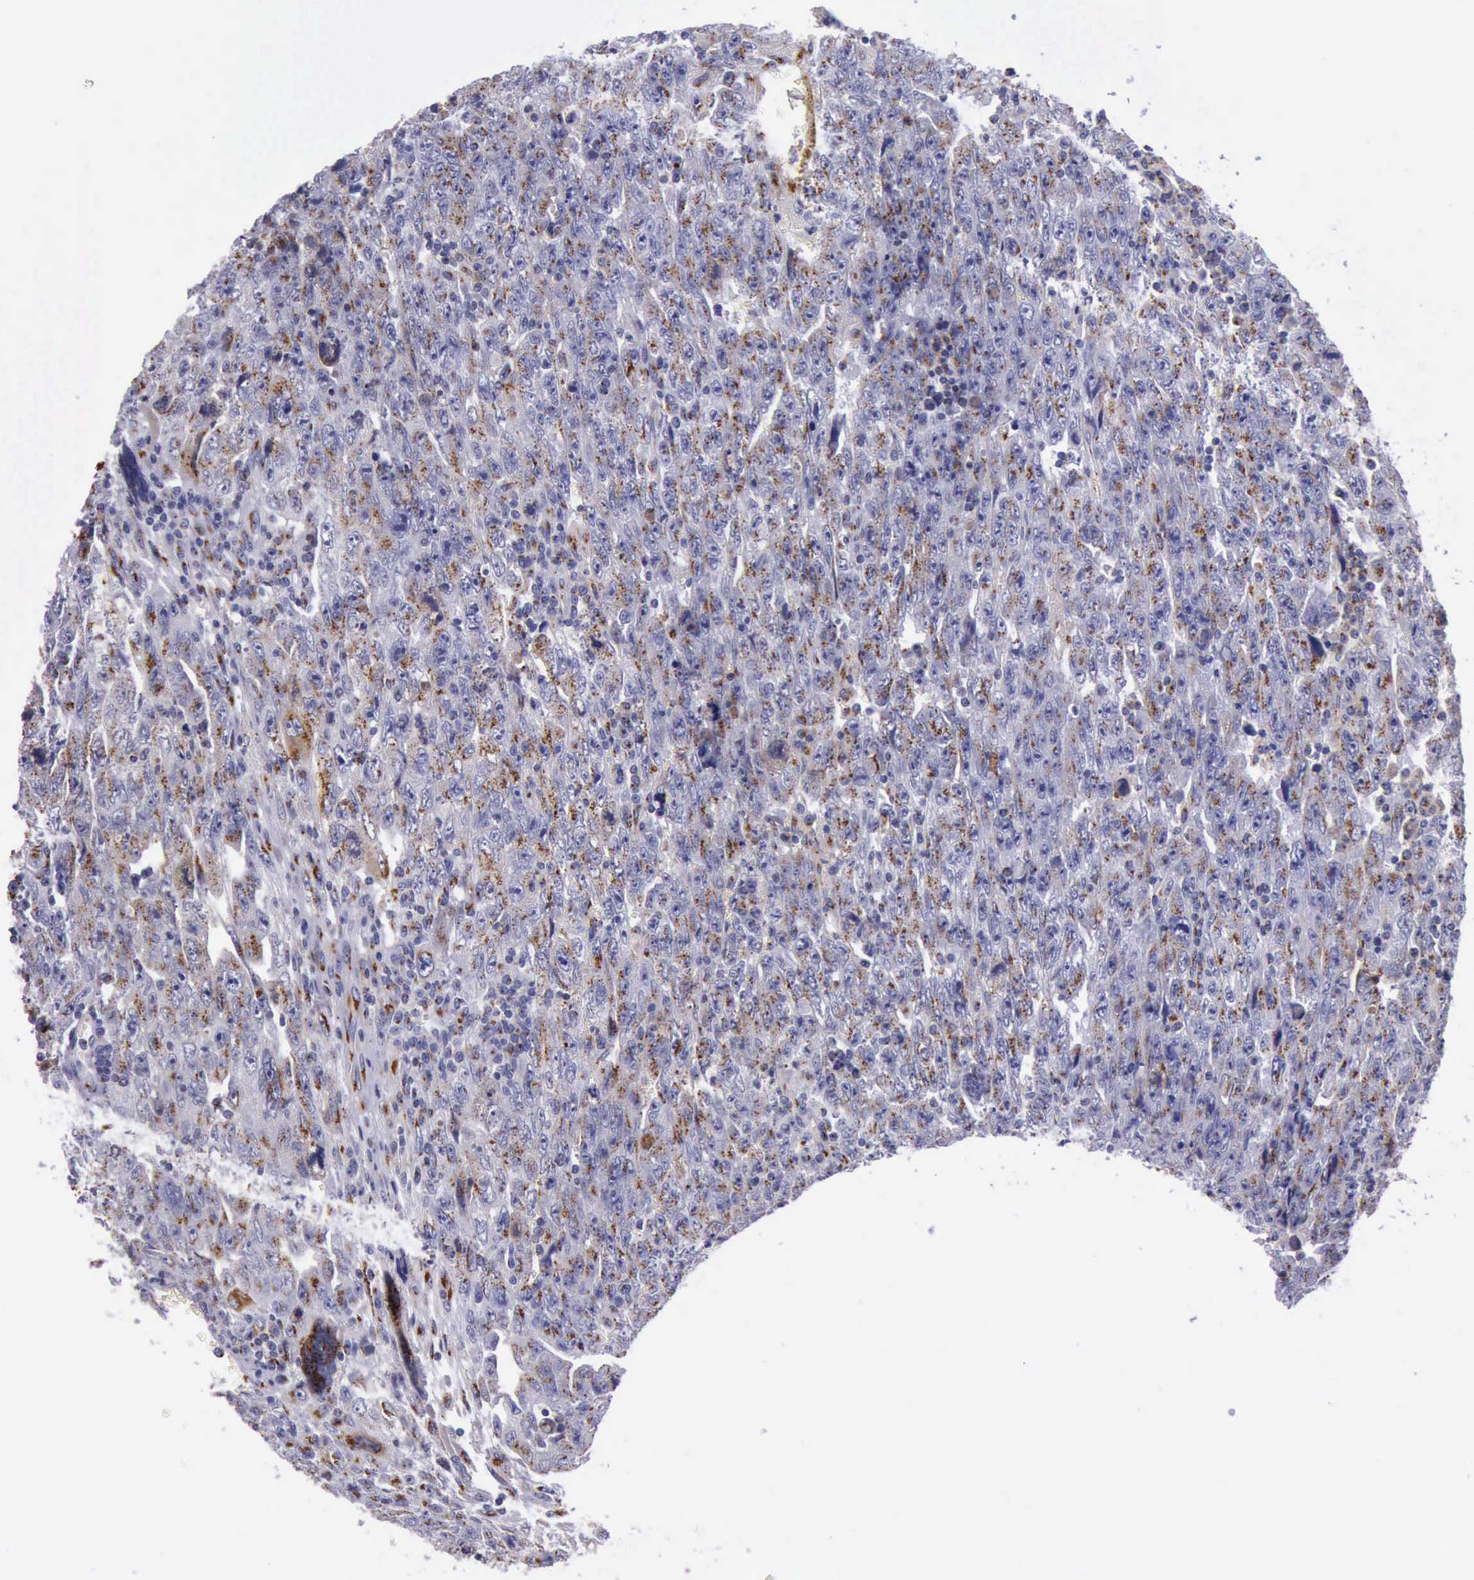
{"staining": {"intensity": "strong", "quantity": ">75%", "location": "cytoplasmic/membranous"}, "tissue": "testis cancer", "cell_type": "Tumor cells", "image_type": "cancer", "snomed": [{"axis": "morphology", "description": "Carcinoma, Embryonal, NOS"}, {"axis": "topography", "description": "Testis"}], "caption": "Immunohistochemistry (IHC) micrograph of testis embryonal carcinoma stained for a protein (brown), which shows high levels of strong cytoplasmic/membranous positivity in approximately >75% of tumor cells.", "gene": "GOLGA5", "patient": {"sex": "male", "age": 28}}